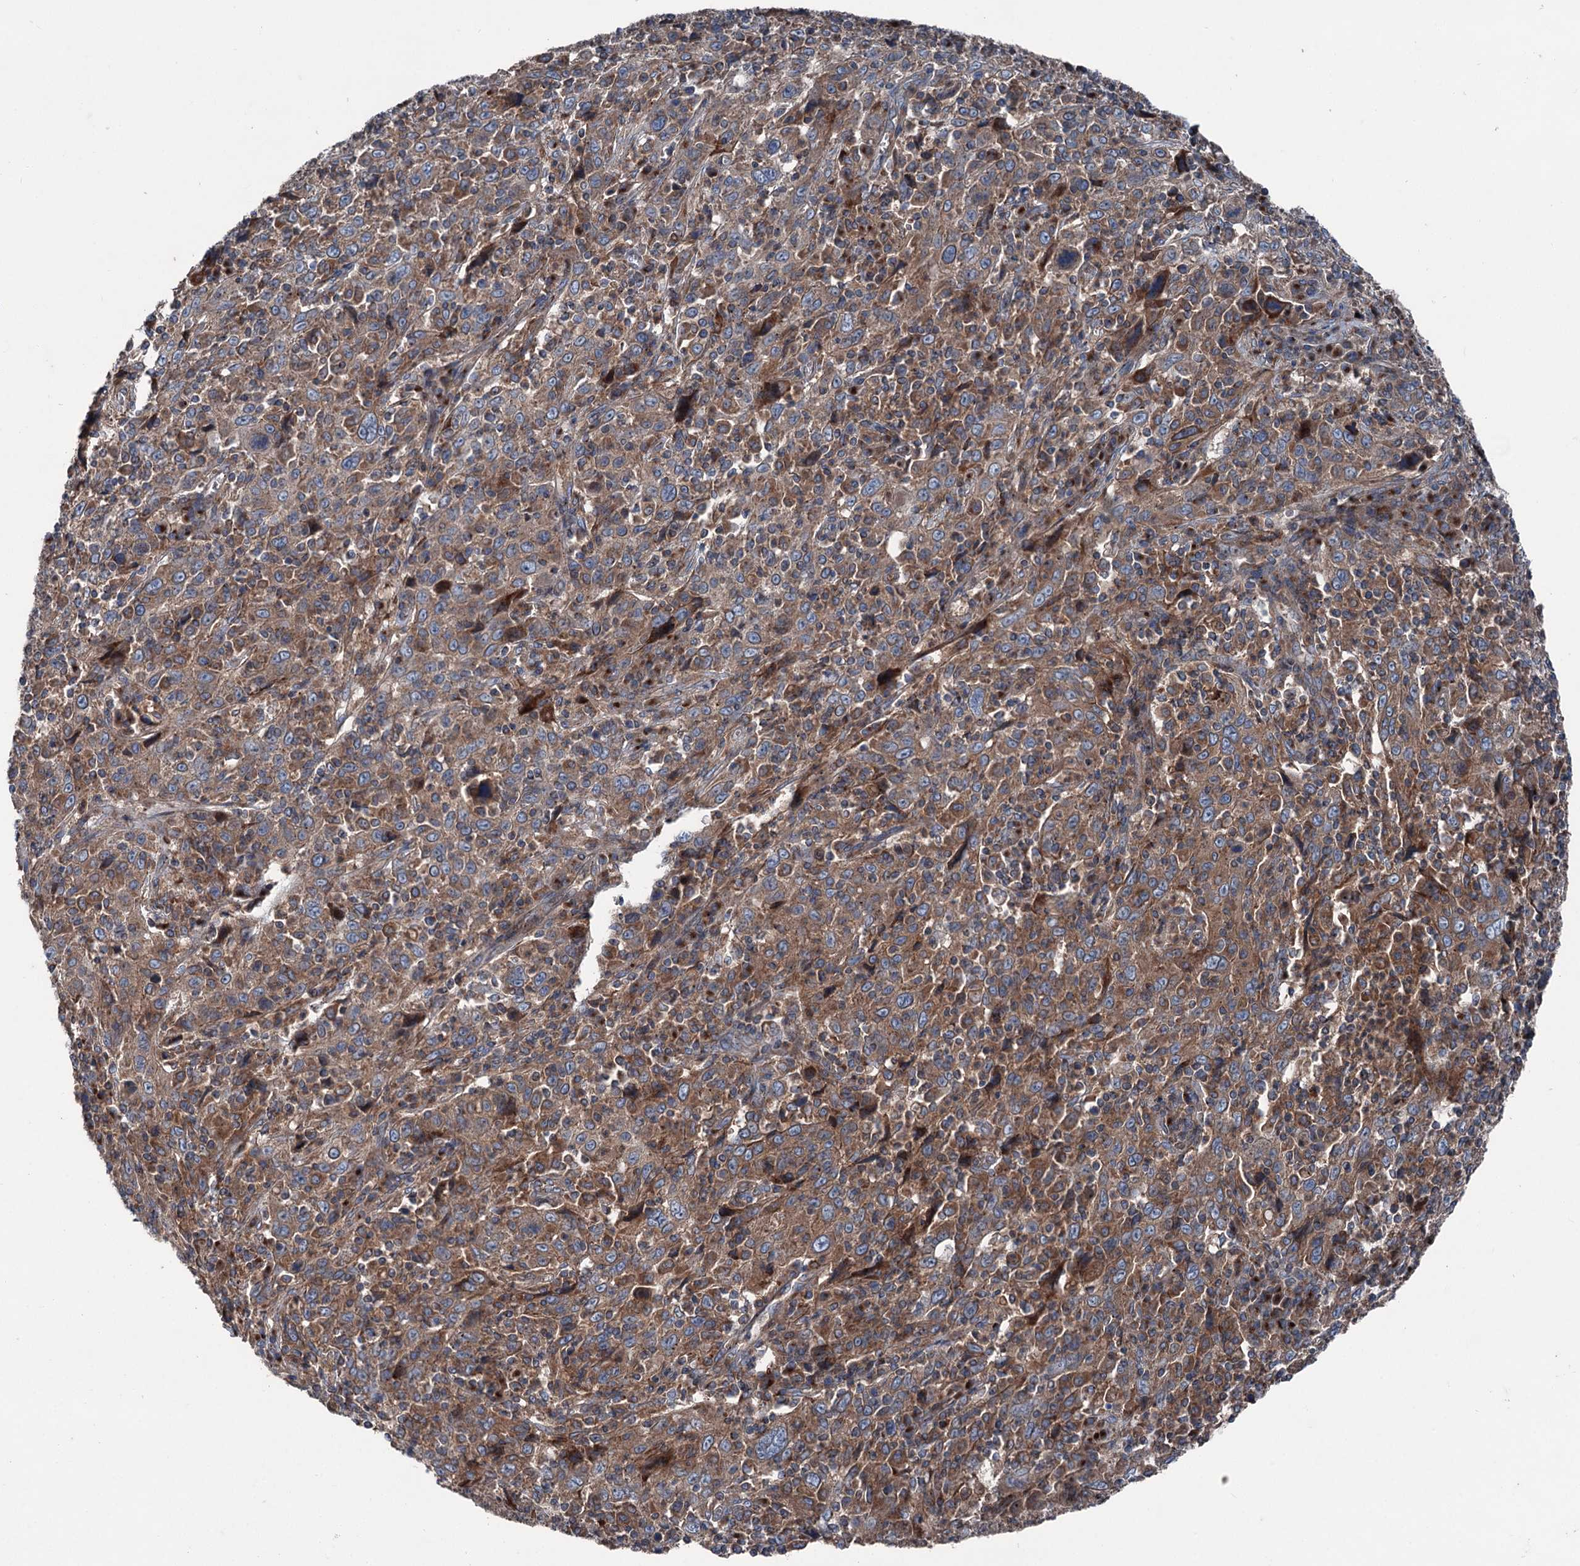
{"staining": {"intensity": "moderate", "quantity": ">75%", "location": "cytoplasmic/membranous"}, "tissue": "cervical cancer", "cell_type": "Tumor cells", "image_type": "cancer", "snomed": [{"axis": "morphology", "description": "Squamous cell carcinoma, NOS"}, {"axis": "topography", "description": "Cervix"}], "caption": "An IHC histopathology image of neoplastic tissue is shown. Protein staining in brown highlights moderate cytoplasmic/membranous positivity in cervical cancer (squamous cell carcinoma) within tumor cells.", "gene": "RUFY1", "patient": {"sex": "female", "age": 46}}